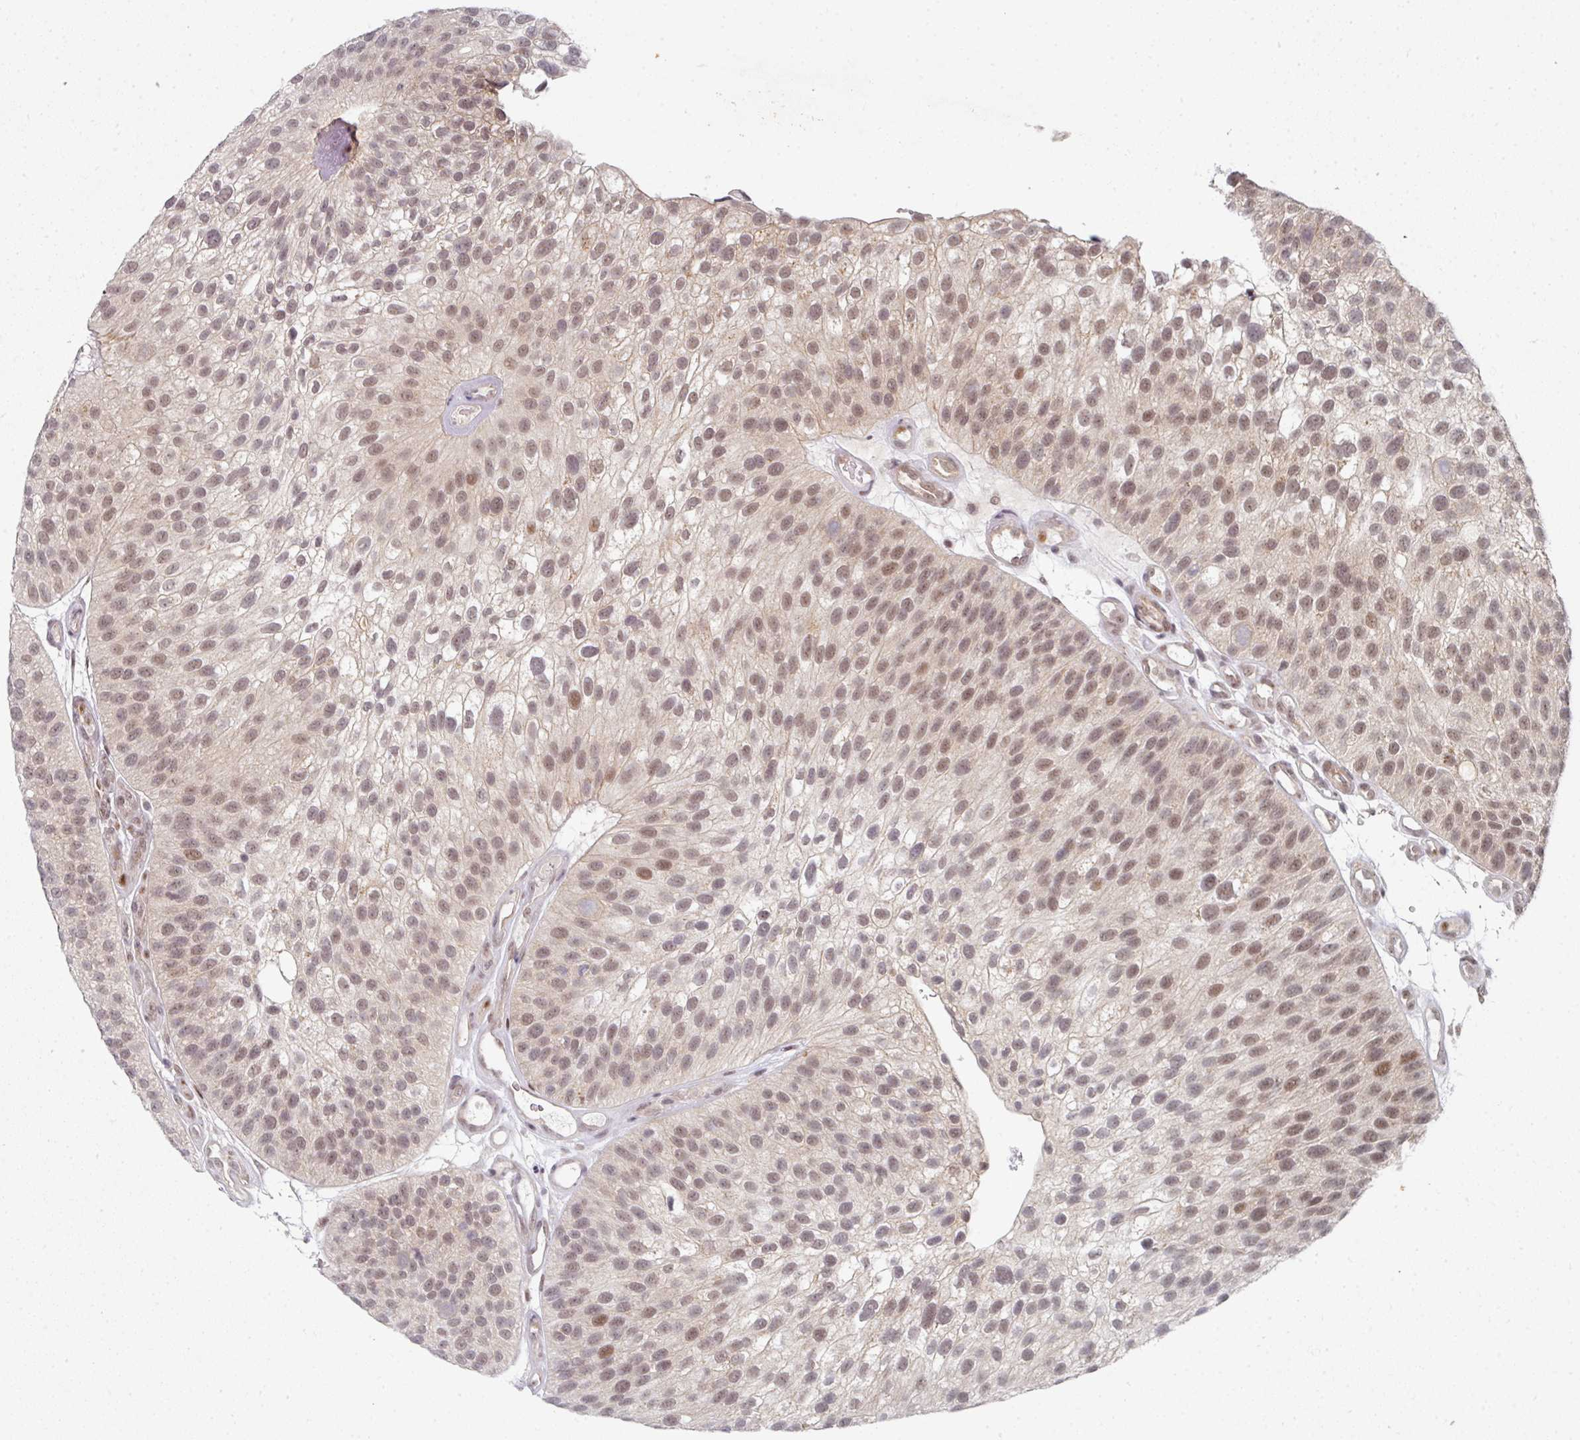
{"staining": {"intensity": "moderate", "quantity": ">75%", "location": "nuclear"}, "tissue": "urothelial cancer", "cell_type": "Tumor cells", "image_type": "cancer", "snomed": [{"axis": "morphology", "description": "Urothelial carcinoma, NOS"}, {"axis": "topography", "description": "Urinary bladder"}], "caption": "Protein analysis of transitional cell carcinoma tissue reveals moderate nuclear positivity in about >75% of tumor cells.", "gene": "TMCC1", "patient": {"sex": "male", "age": 87}}